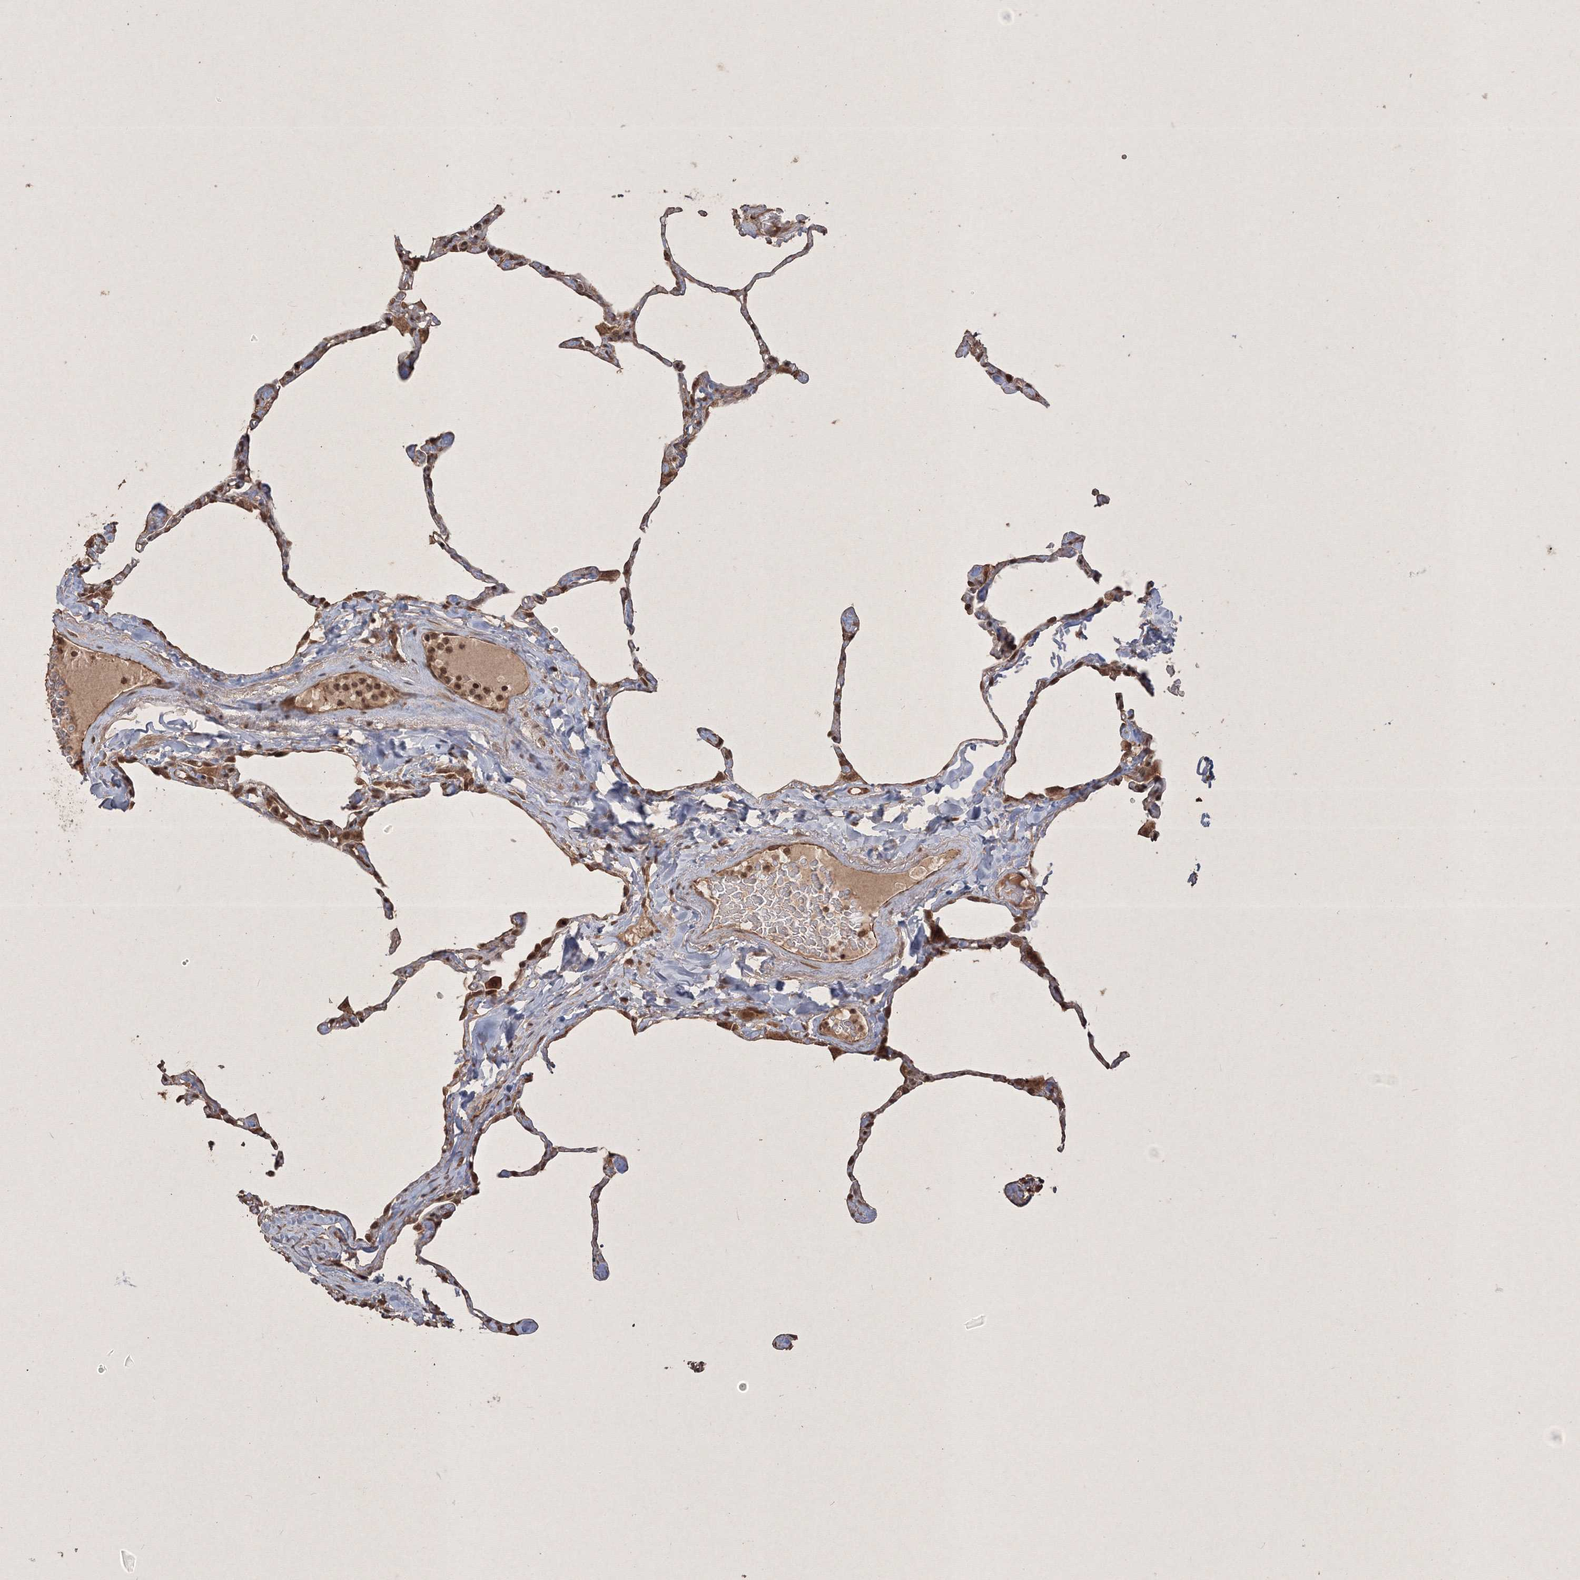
{"staining": {"intensity": "moderate", "quantity": ">75%", "location": "cytoplasmic/membranous,nuclear"}, "tissue": "lung", "cell_type": "Alveolar cells", "image_type": "normal", "snomed": [{"axis": "morphology", "description": "Normal tissue, NOS"}, {"axis": "topography", "description": "Lung"}], "caption": "A brown stain labels moderate cytoplasmic/membranous,nuclear positivity of a protein in alveolar cells of normal lung.", "gene": "PELI3", "patient": {"sex": "male", "age": 65}}